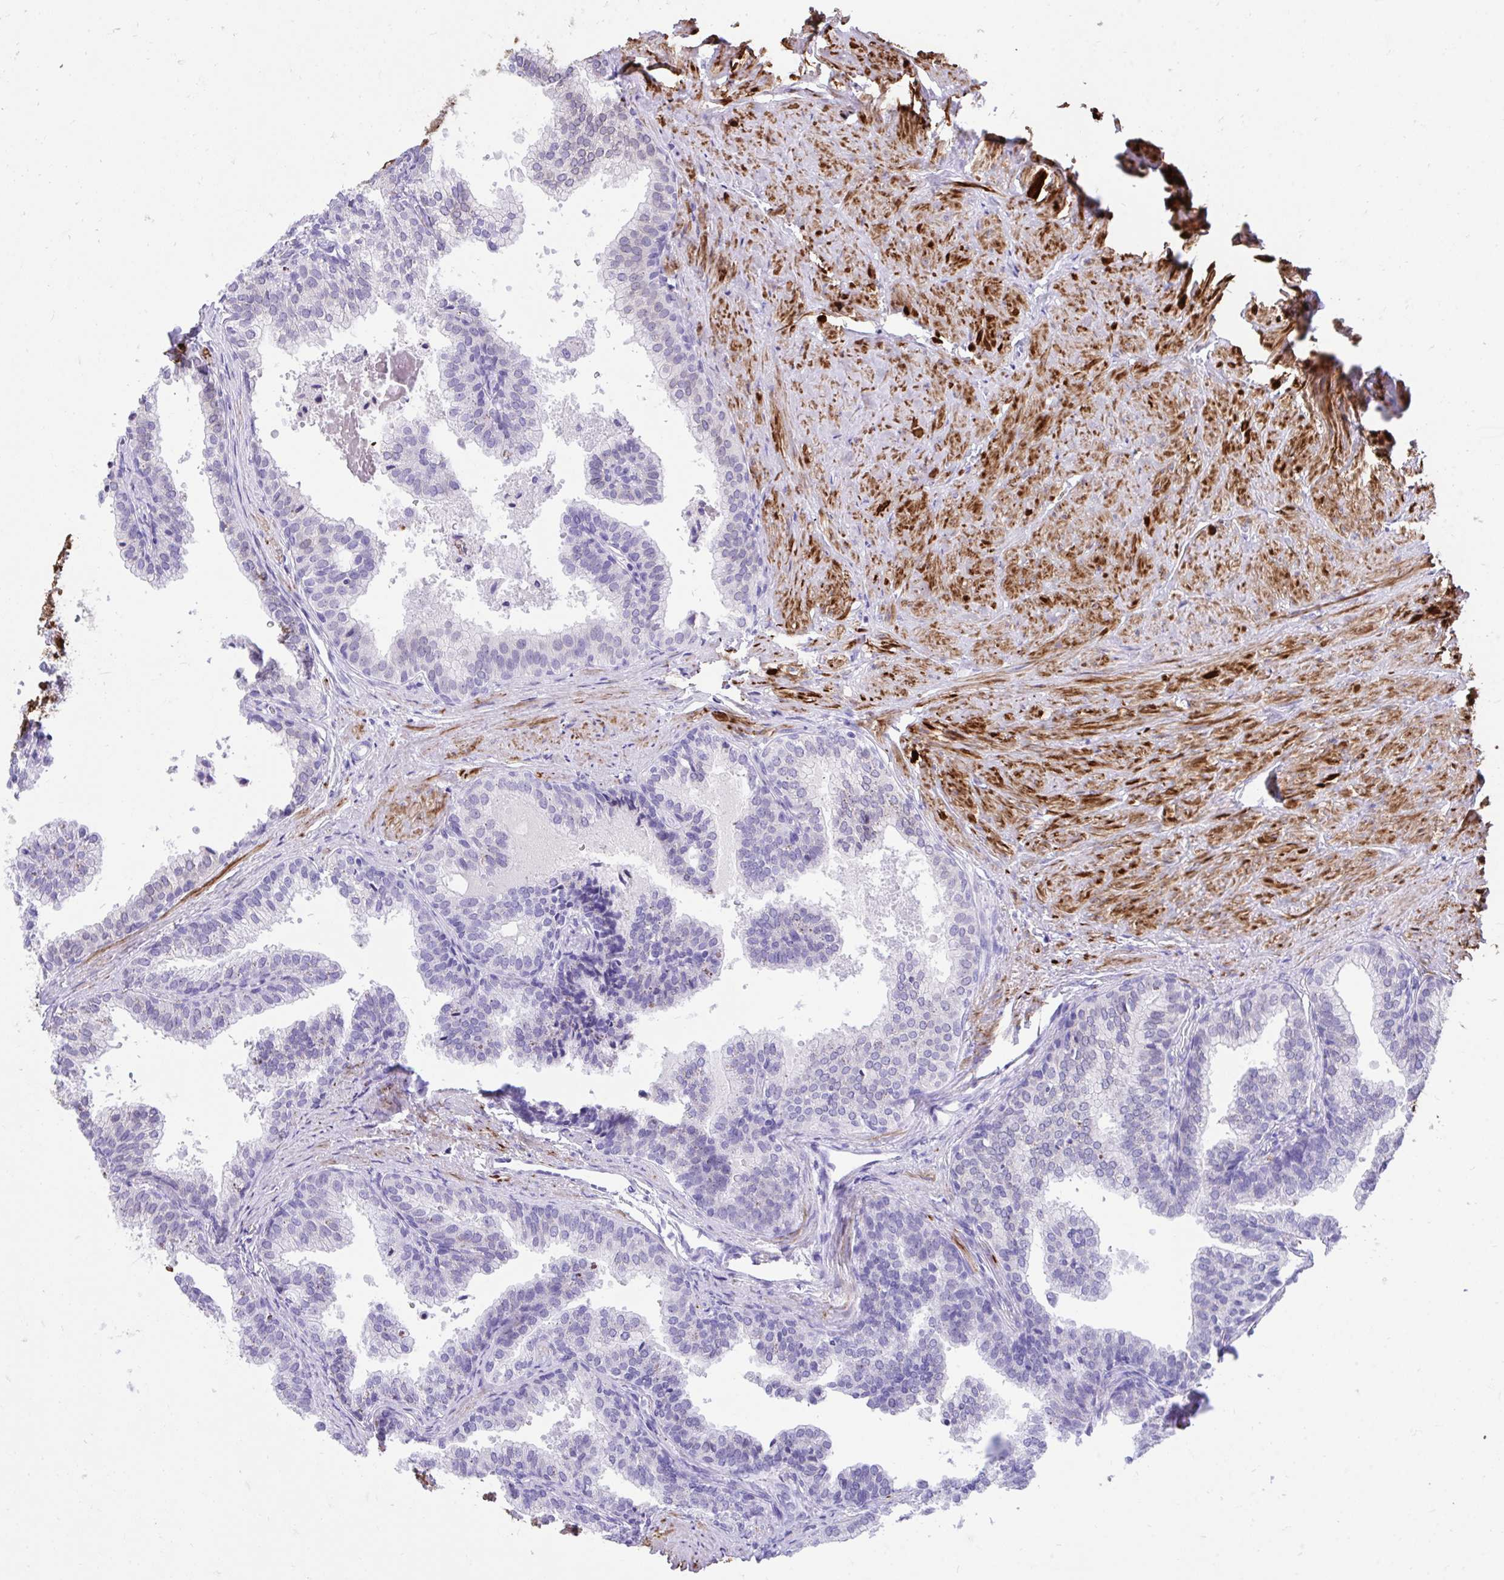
{"staining": {"intensity": "negative", "quantity": "none", "location": "none"}, "tissue": "prostate", "cell_type": "Glandular cells", "image_type": "normal", "snomed": [{"axis": "morphology", "description": "Normal tissue, NOS"}, {"axis": "topography", "description": "Prostate"}, {"axis": "topography", "description": "Peripheral nerve tissue"}], "caption": "Prostate was stained to show a protein in brown. There is no significant staining in glandular cells. The staining was performed using DAB (3,3'-diaminobenzidine) to visualize the protein expression in brown, while the nuclei were stained in blue with hematoxylin (Magnification: 20x).", "gene": "KCNN4", "patient": {"sex": "male", "age": 55}}